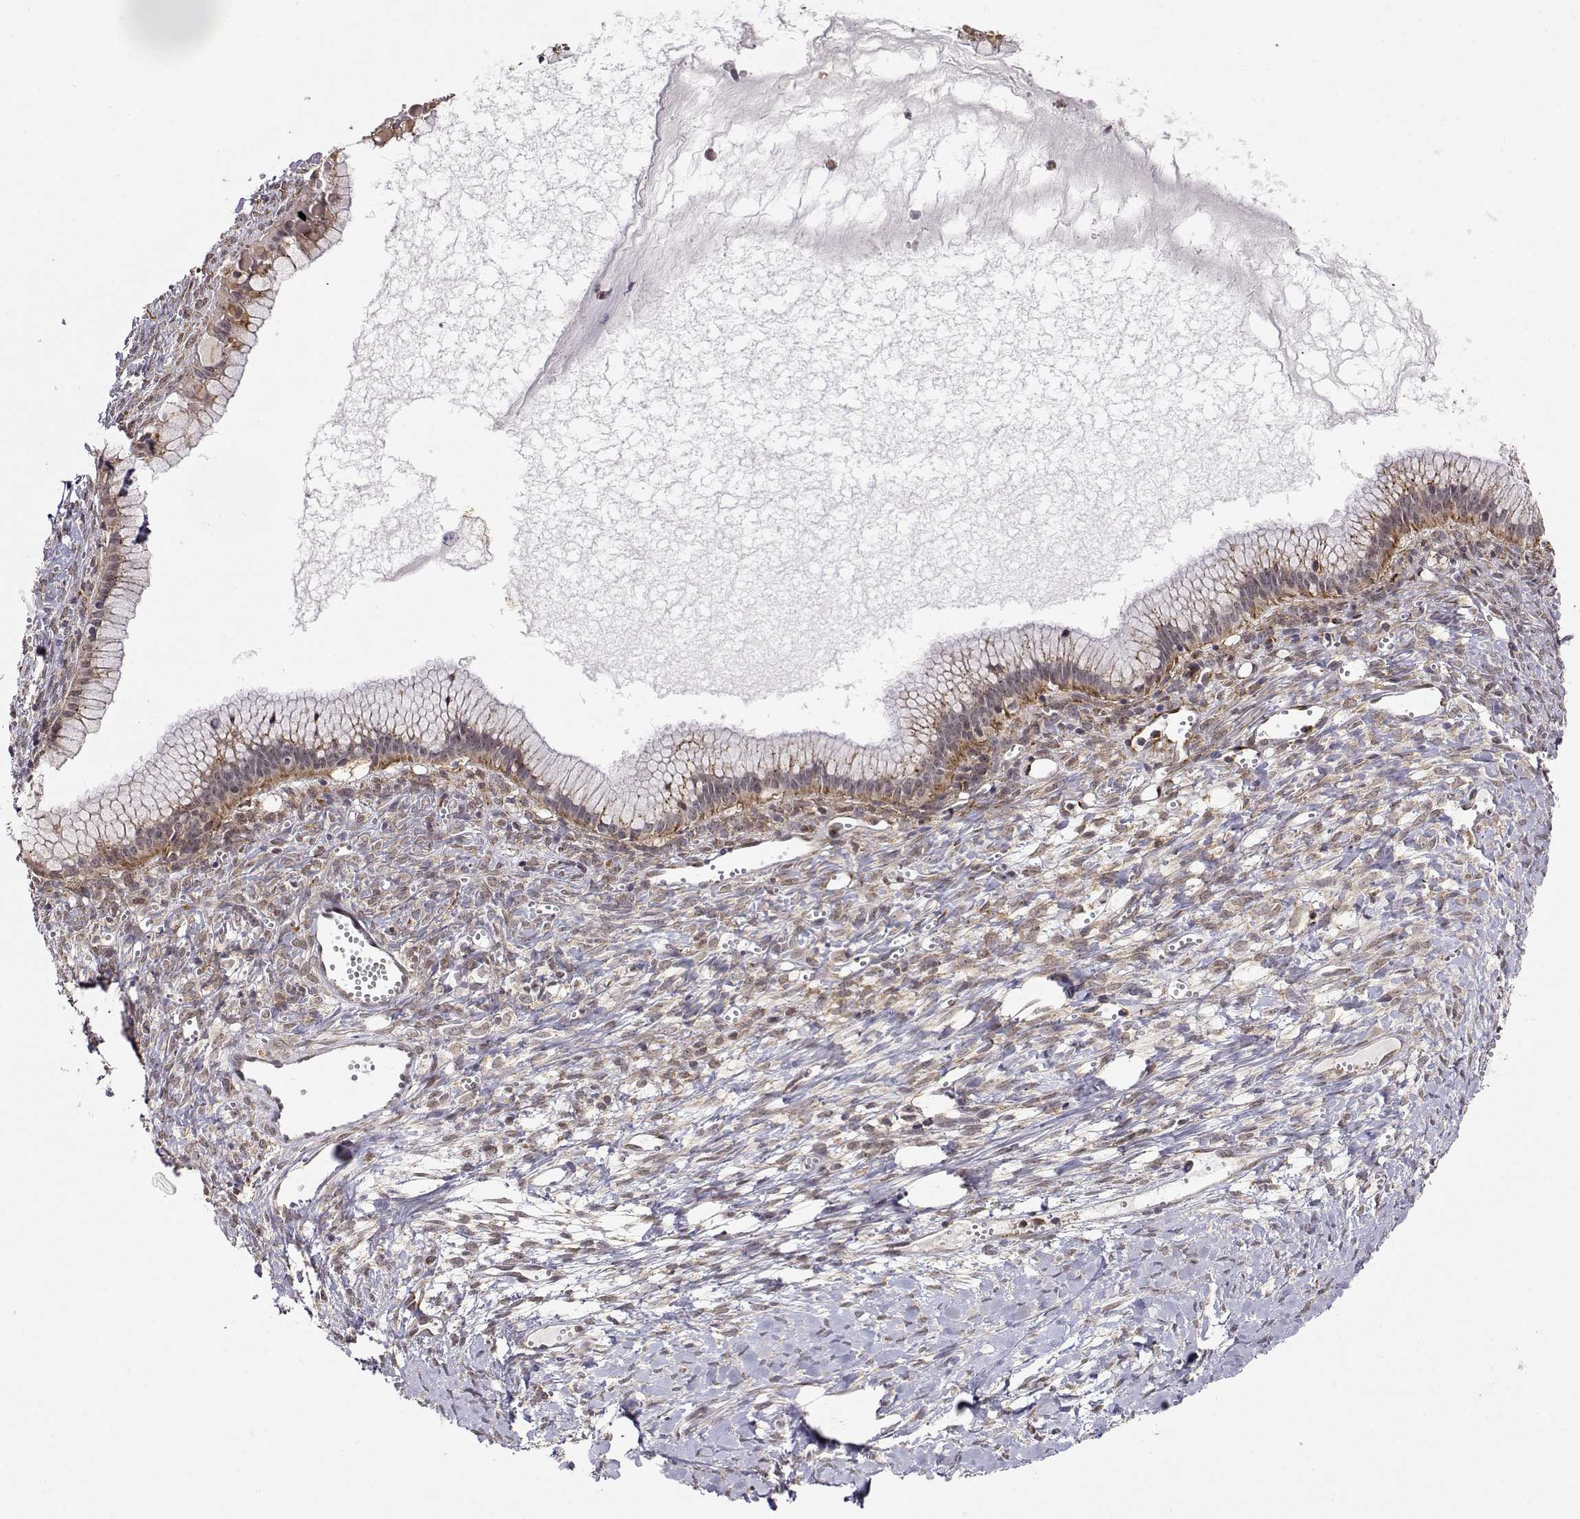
{"staining": {"intensity": "moderate", "quantity": "25%-75%", "location": "cytoplasmic/membranous"}, "tissue": "ovarian cancer", "cell_type": "Tumor cells", "image_type": "cancer", "snomed": [{"axis": "morphology", "description": "Cystadenocarcinoma, mucinous, NOS"}, {"axis": "topography", "description": "Ovary"}], "caption": "Ovarian cancer stained for a protein (brown) displays moderate cytoplasmic/membranous positive positivity in approximately 25%-75% of tumor cells.", "gene": "RNF13", "patient": {"sex": "female", "age": 41}}